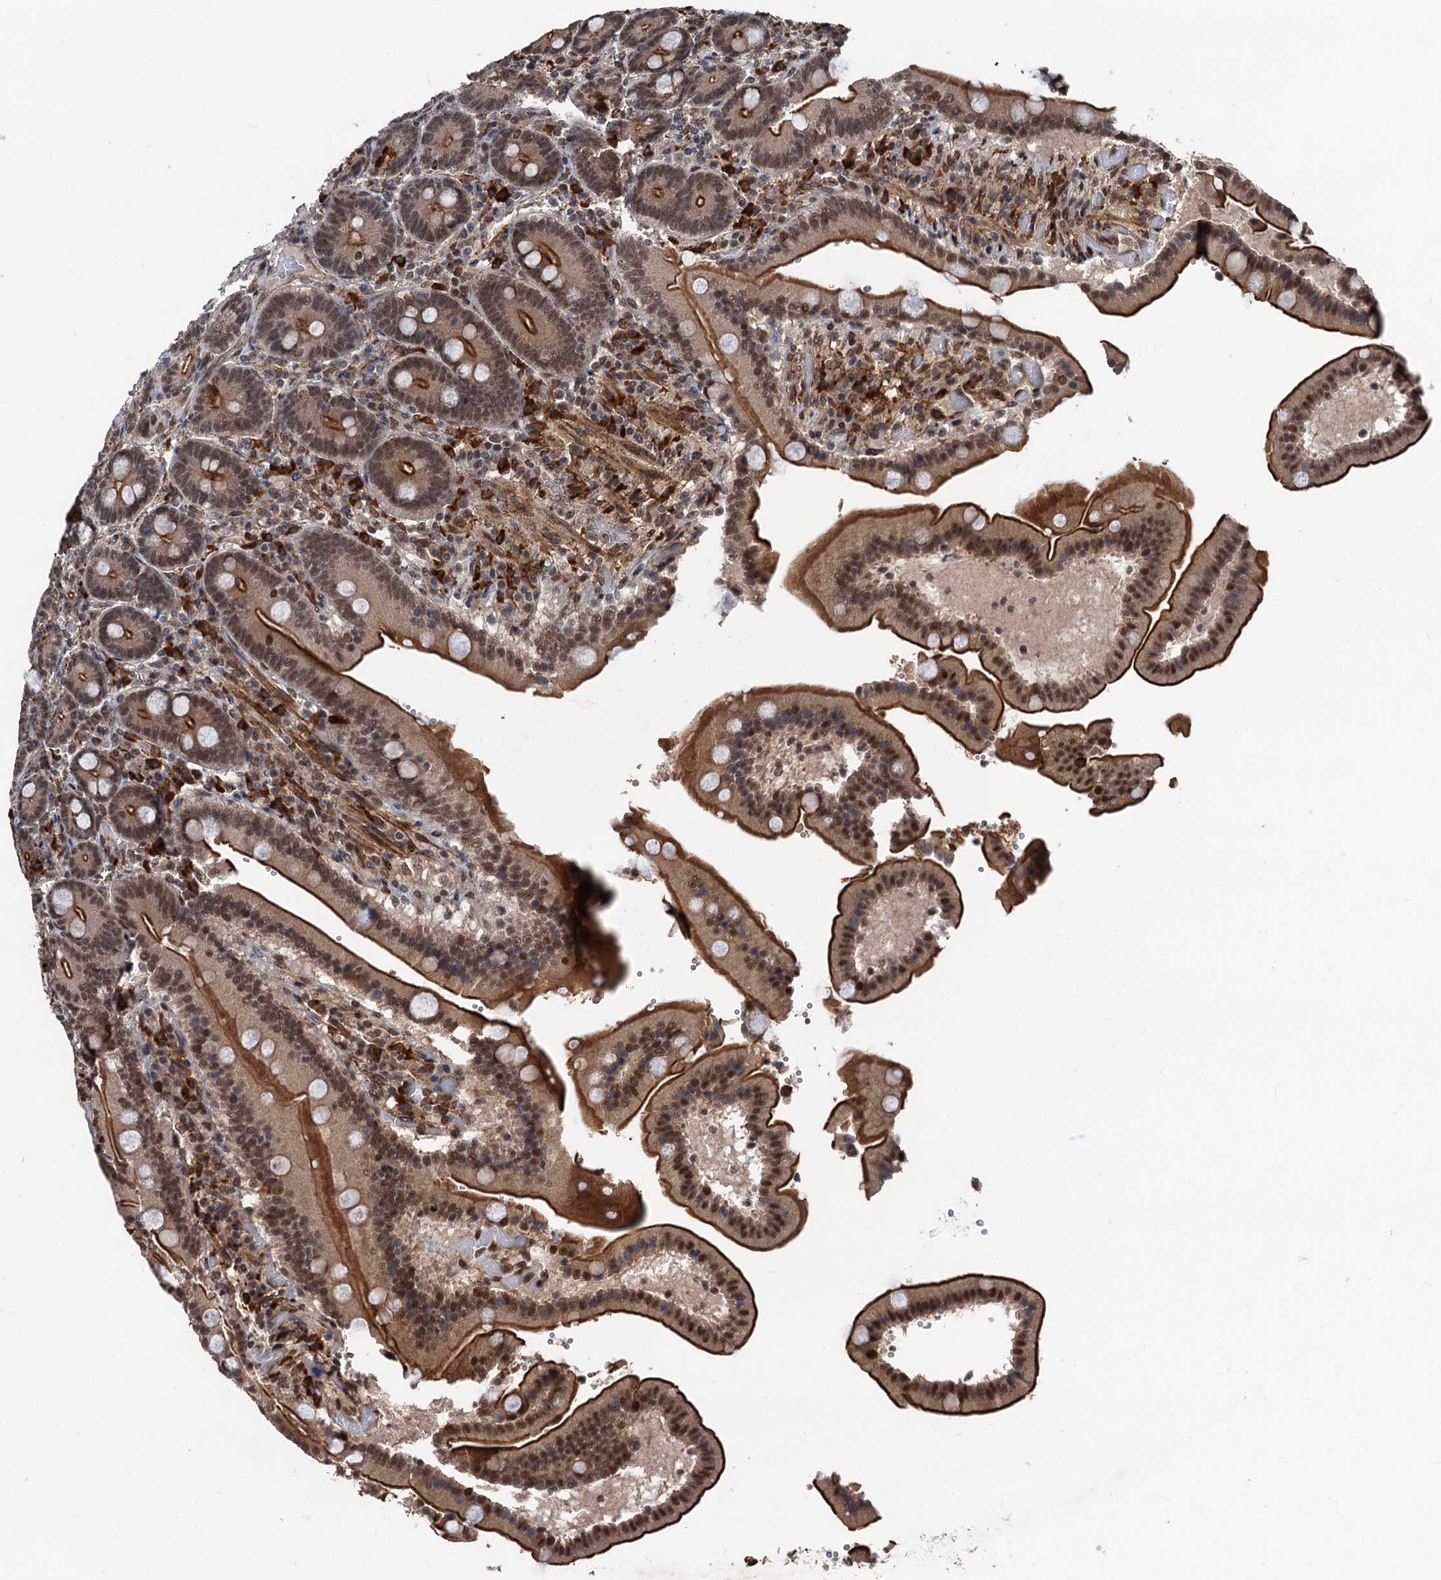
{"staining": {"intensity": "moderate", "quantity": ">75%", "location": "cytoplasmic/membranous,nuclear"}, "tissue": "duodenum", "cell_type": "Glandular cells", "image_type": "normal", "snomed": [{"axis": "morphology", "description": "Normal tissue, NOS"}, {"axis": "topography", "description": "Duodenum"}], "caption": "Duodenum stained with DAB (3,3'-diaminobenzidine) immunohistochemistry exhibits medium levels of moderate cytoplasmic/membranous,nuclear expression in approximately >75% of glandular cells.", "gene": "RASSF4", "patient": {"sex": "female", "age": 62}}